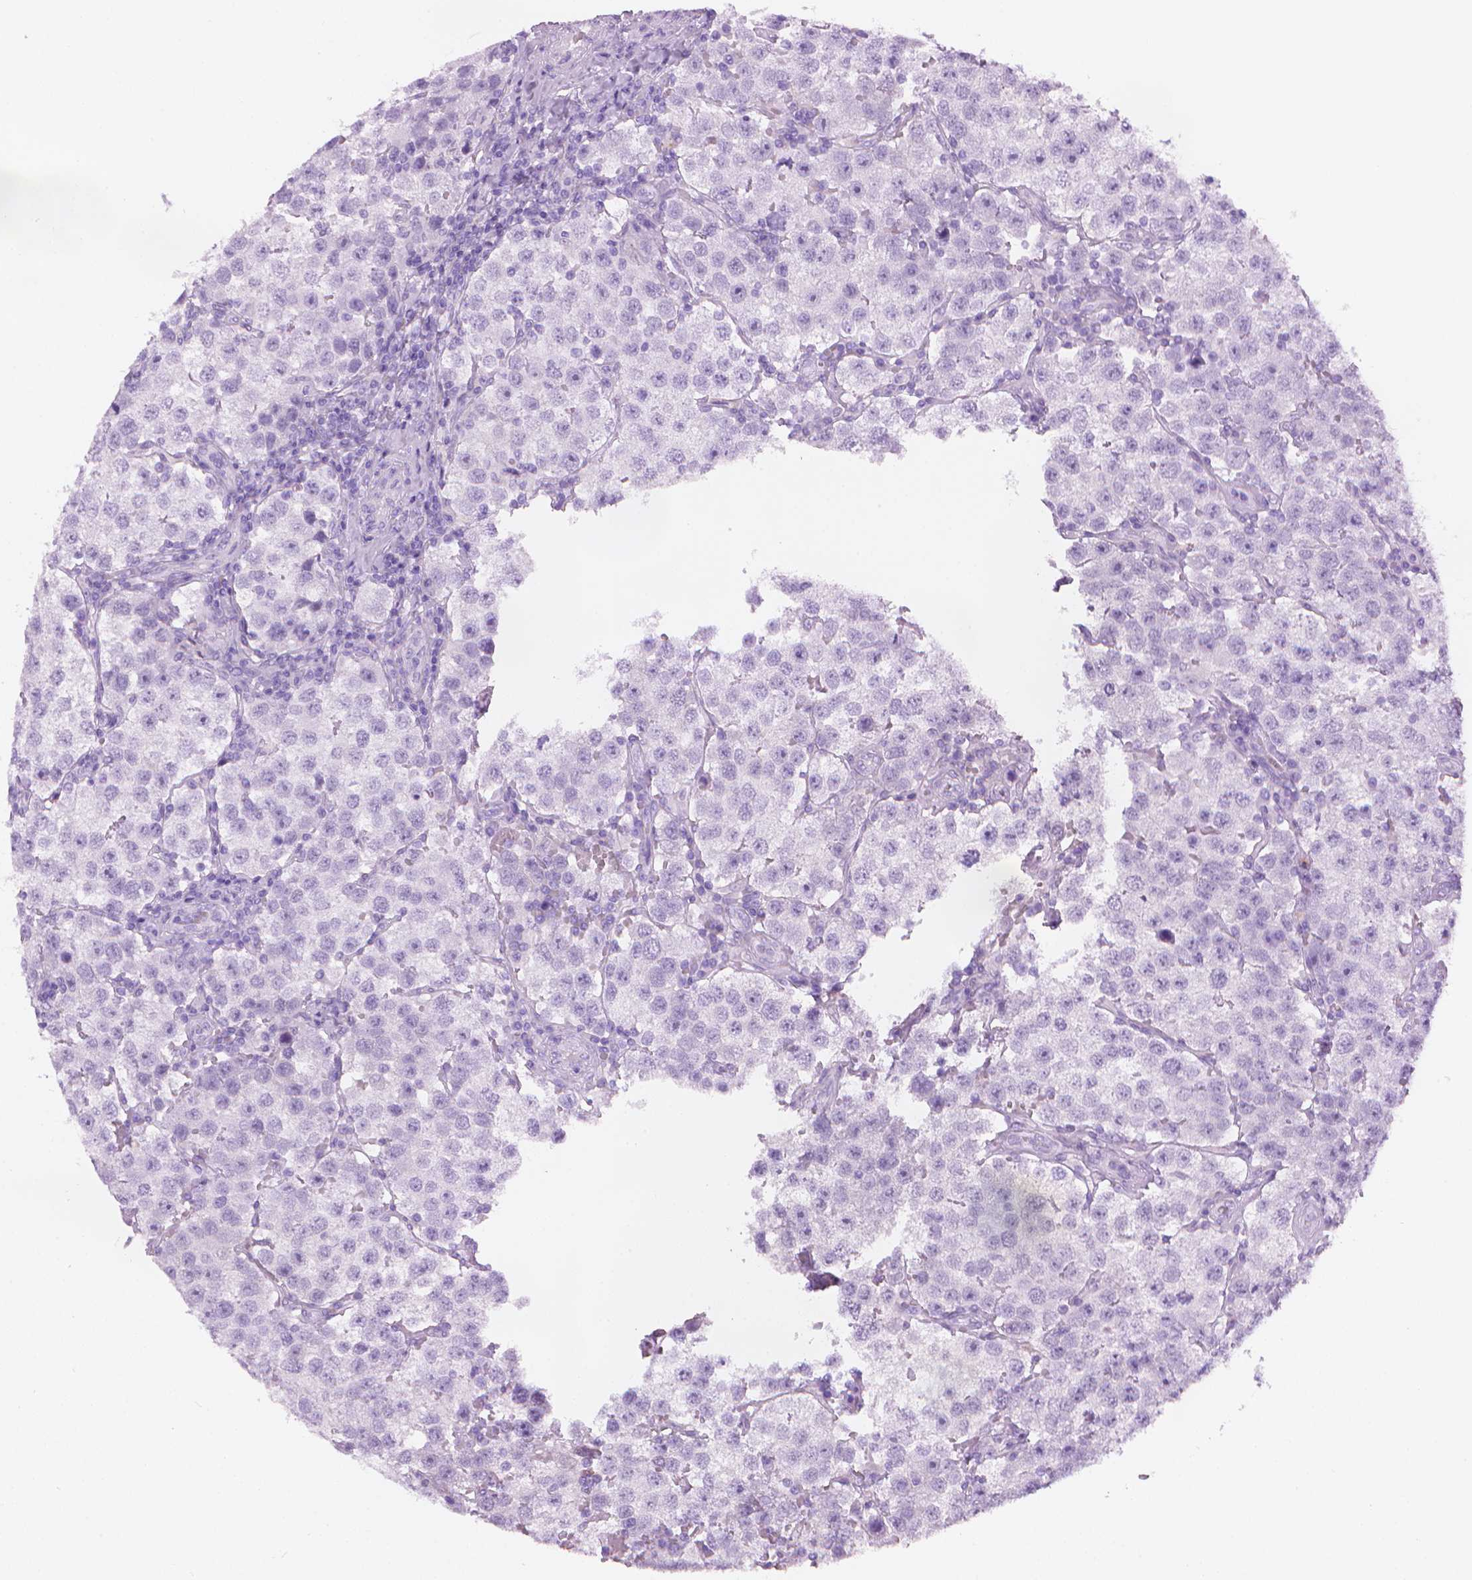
{"staining": {"intensity": "negative", "quantity": "none", "location": "none"}, "tissue": "testis cancer", "cell_type": "Tumor cells", "image_type": "cancer", "snomed": [{"axis": "morphology", "description": "Seminoma, NOS"}, {"axis": "topography", "description": "Testis"}], "caption": "The image reveals no significant staining in tumor cells of seminoma (testis).", "gene": "TTC29", "patient": {"sex": "male", "age": 37}}